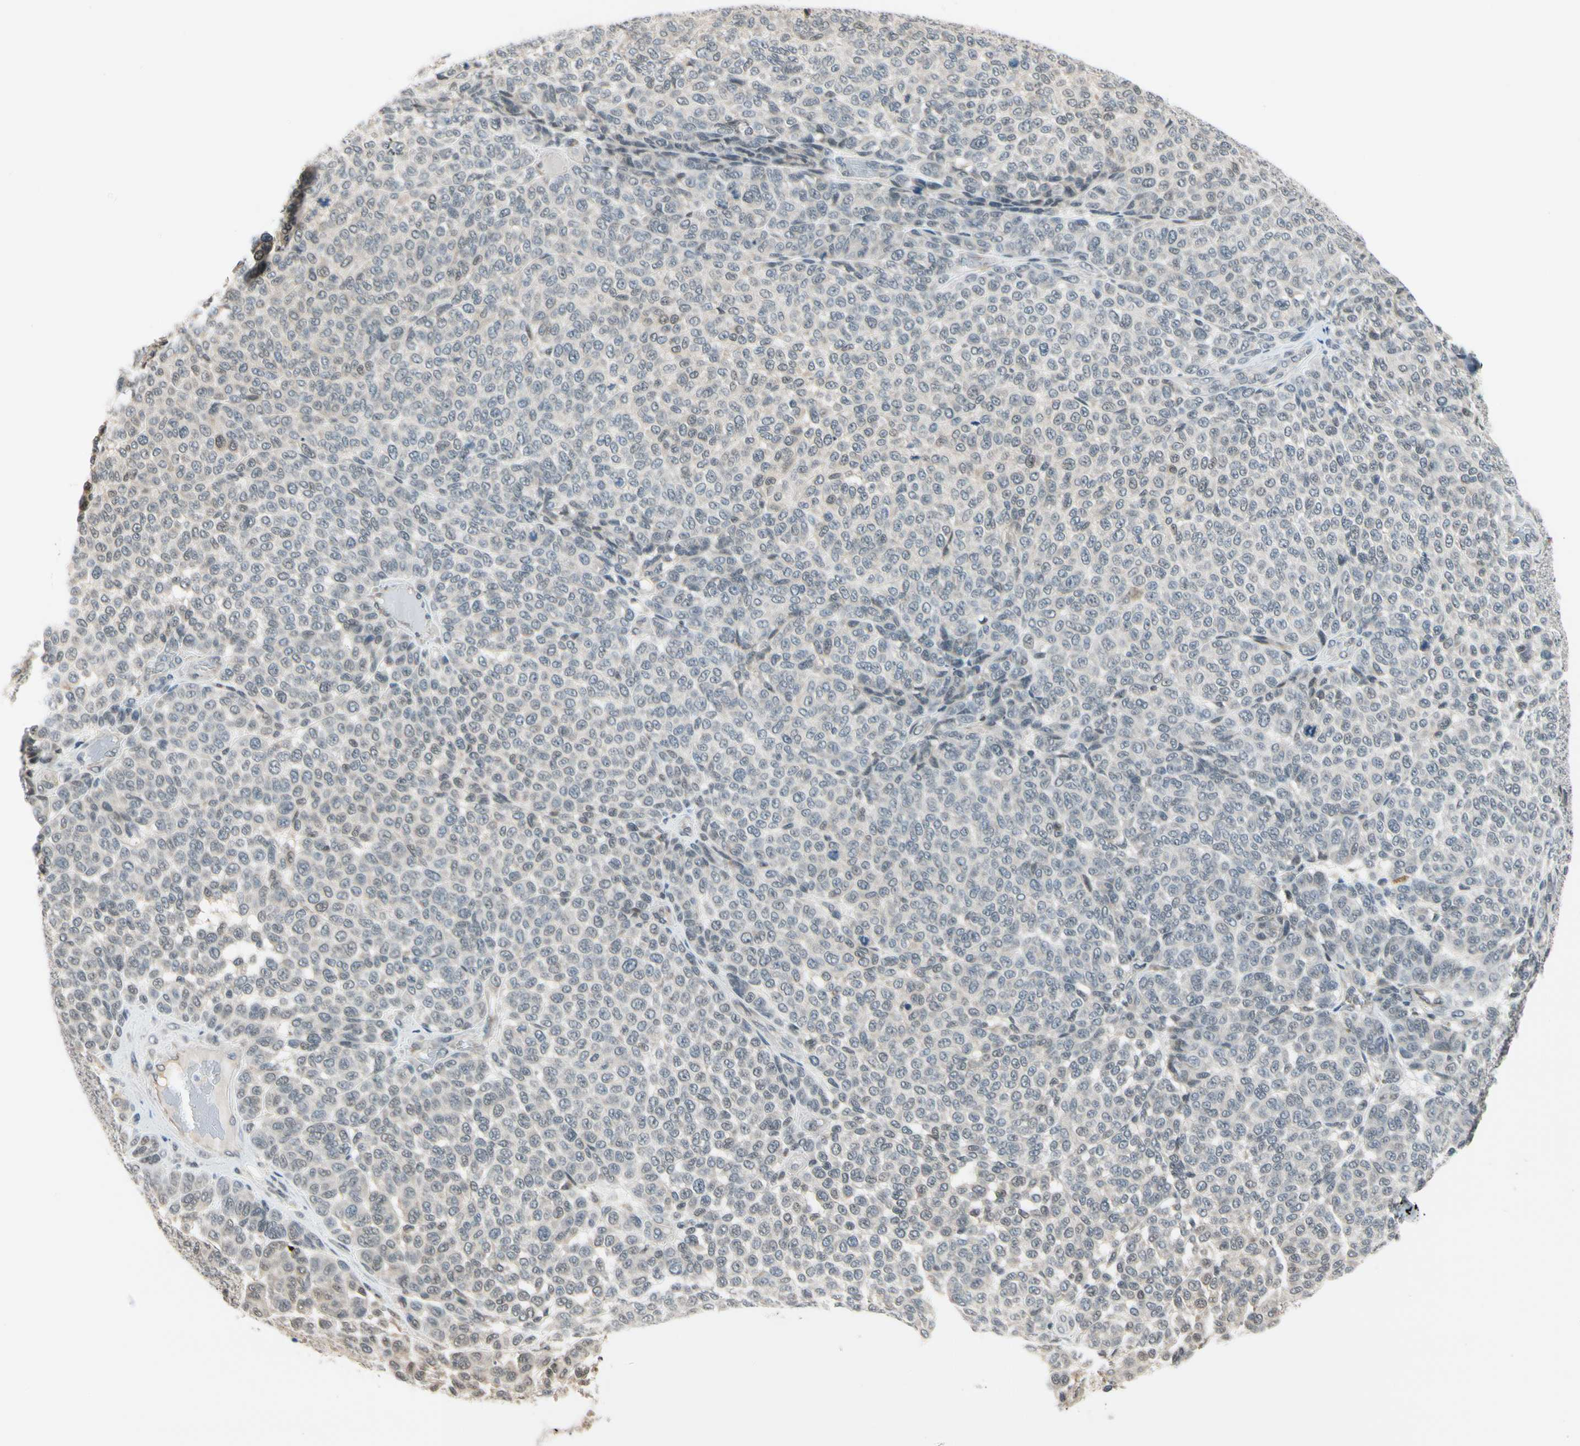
{"staining": {"intensity": "negative", "quantity": "none", "location": "none"}, "tissue": "melanoma", "cell_type": "Tumor cells", "image_type": "cancer", "snomed": [{"axis": "morphology", "description": "Malignant melanoma, NOS"}, {"axis": "topography", "description": "Skin"}], "caption": "Tumor cells show no significant protein staining in melanoma.", "gene": "TAF12", "patient": {"sex": "male", "age": 59}}